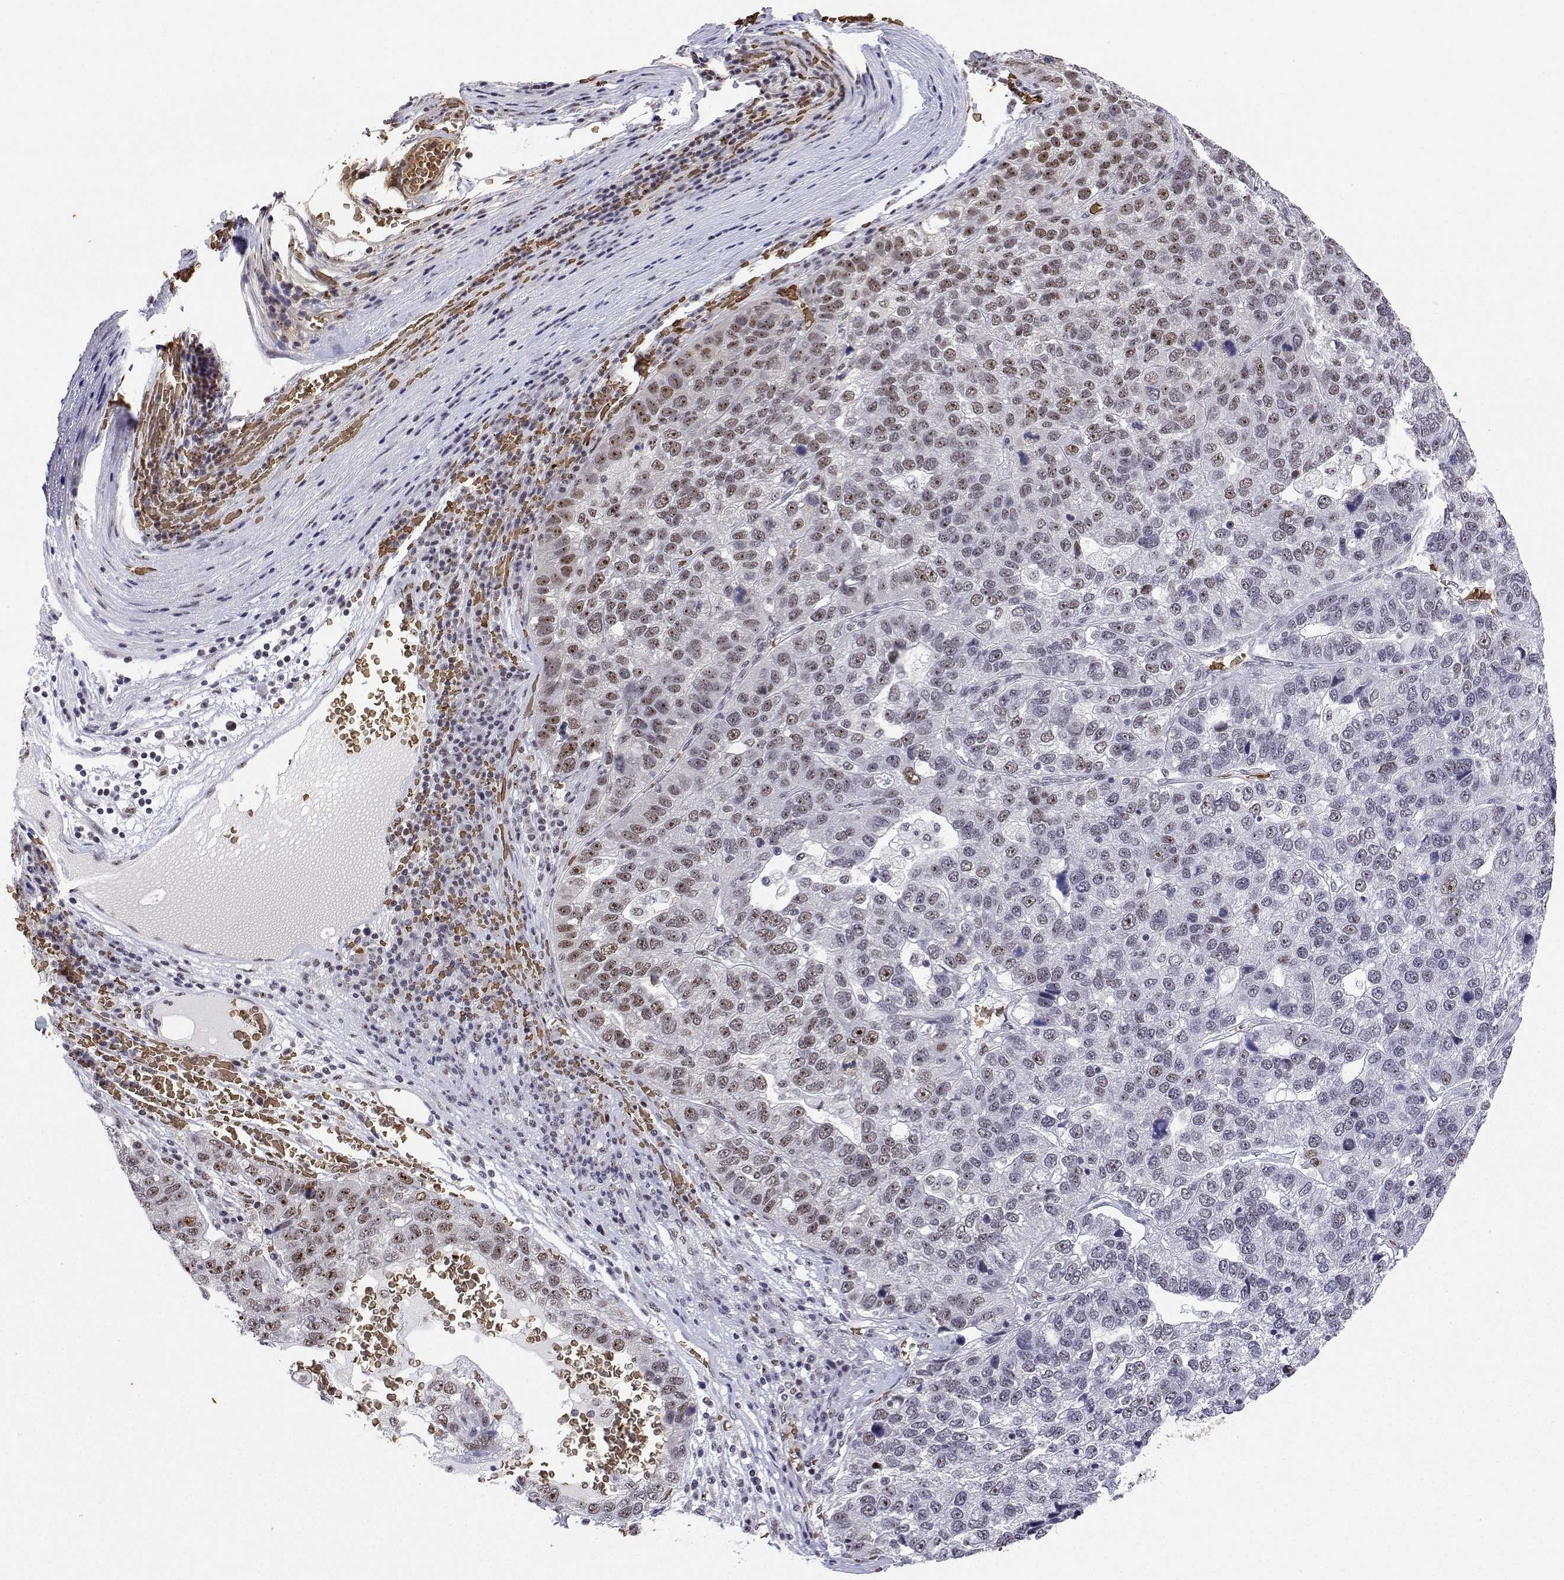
{"staining": {"intensity": "moderate", "quantity": "25%-75%", "location": "nuclear"}, "tissue": "pancreatic cancer", "cell_type": "Tumor cells", "image_type": "cancer", "snomed": [{"axis": "morphology", "description": "Adenocarcinoma, NOS"}, {"axis": "topography", "description": "Pancreas"}], "caption": "Tumor cells demonstrate moderate nuclear staining in about 25%-75% of cells in pancreatic adenocarcinoma. (Brightfield microscopy of DAB IHC at high magnification).", "gene": "ADAR", "patient": {"sex": "female", "age": 61}}